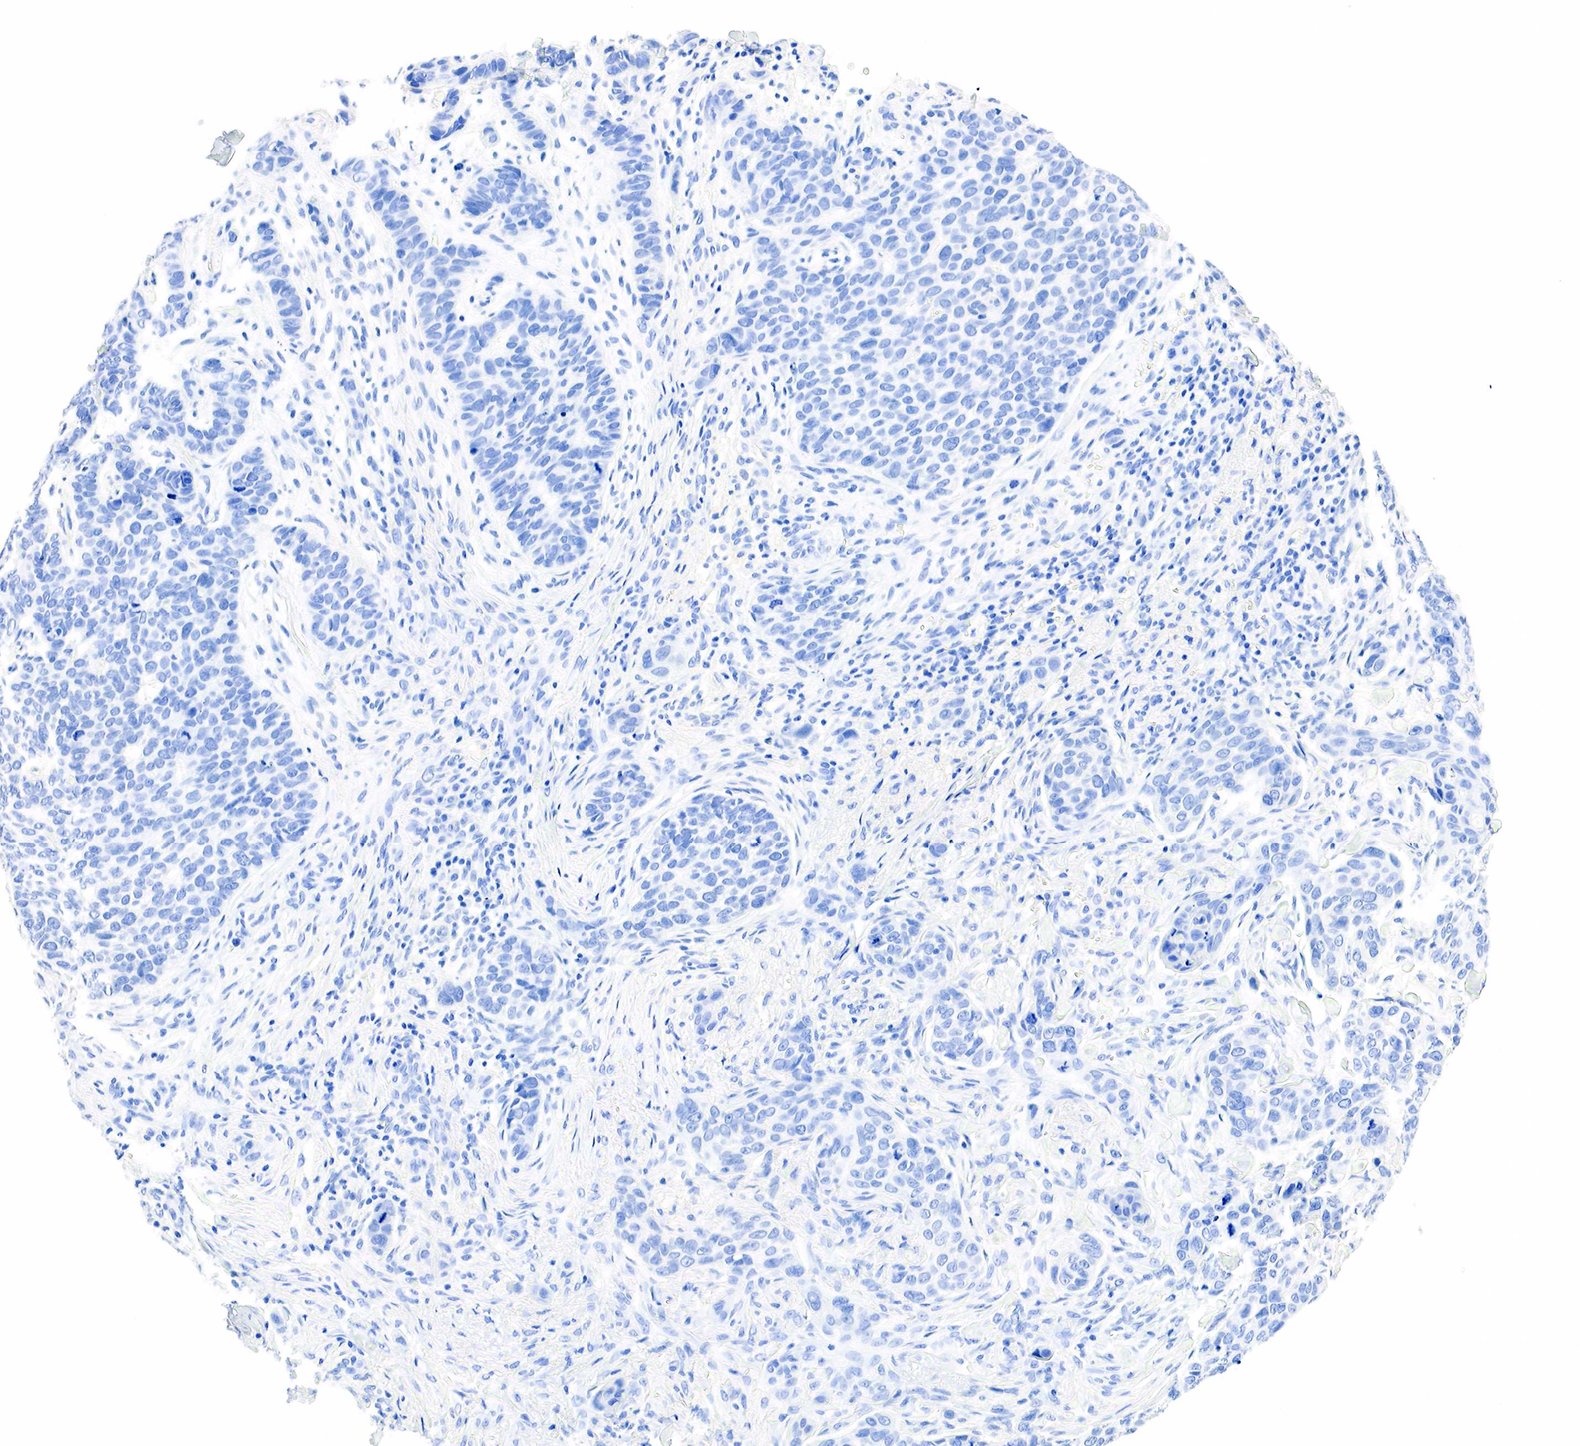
{"staining": {"intensity": "negative", "quantity": "none", "location": "none"}, "tissue": "skin cancer", "cell_type": "Tumor cells", "image_type": "cancer", "snomed": [{"axis": "morphology", "description": "Normal tissue, NOS"}, {"axis": "morphology", "description": "Basal cell carcinoma"}, {"axis": "topography", "description": "Skin"}], "caption": "Human basal cell carcinoma (skin) stained for a protein using IHC displays no positivity in tumor cells.", "gene": "PTH", "patient": {"sex": "male", "age": 81}}